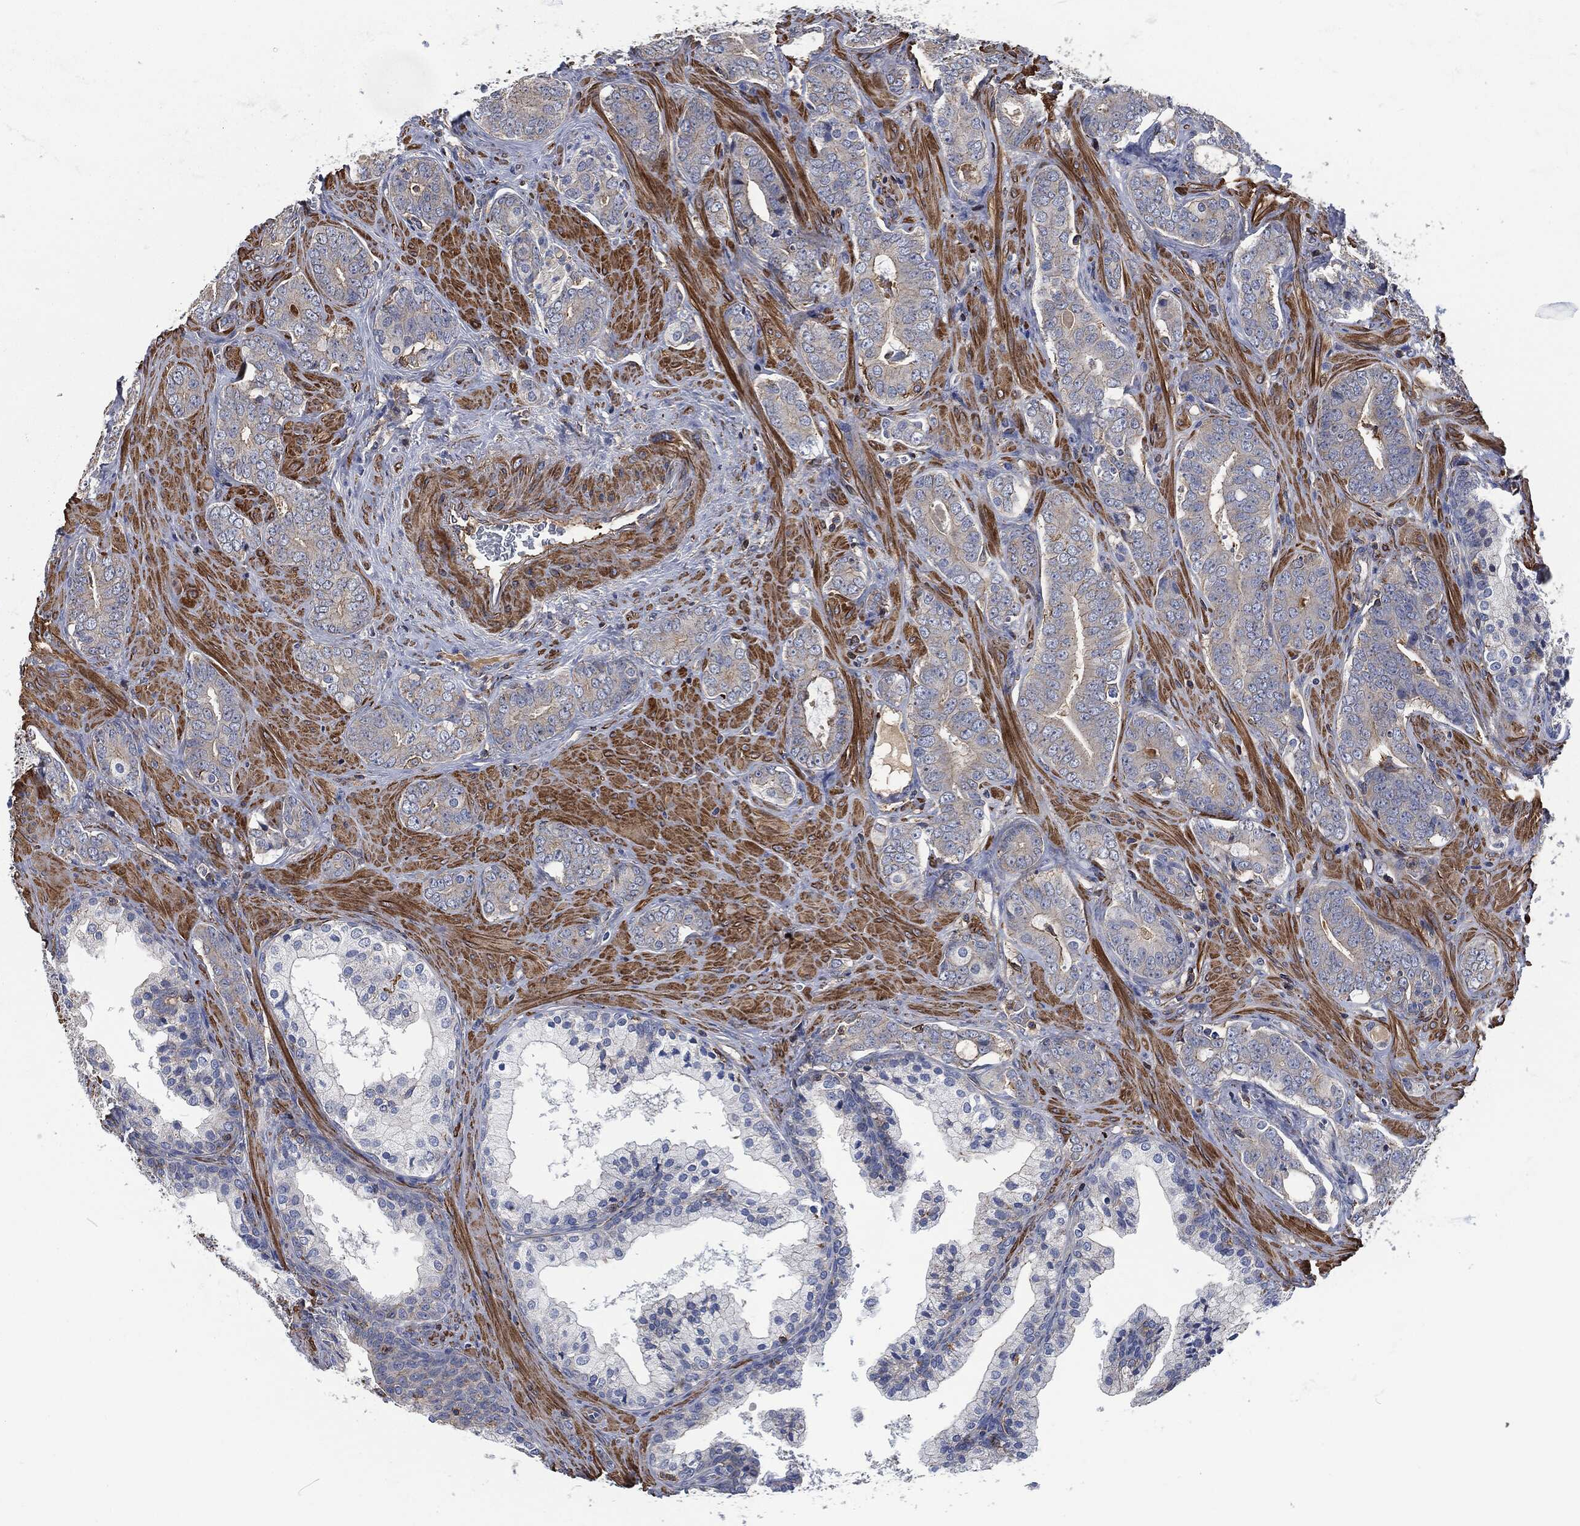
{"staining": {"intensity": "negative", "quantity": "none", "location": "none"}, "tissue": "prostate cancer", "cell_type": "Tumor cells", "image_type": "cancer", "snomed": [{"axis": "morphology", "description": "Adenocarcinoma, NOS"}, {"axis": "topography", "description": "Prostate"}], "caption": "IHC of human prostate adenocarcinoma displays no staining in tumor cells.", "gene": "LGALS9", "patient": {"sex": "male", "age": 55}}